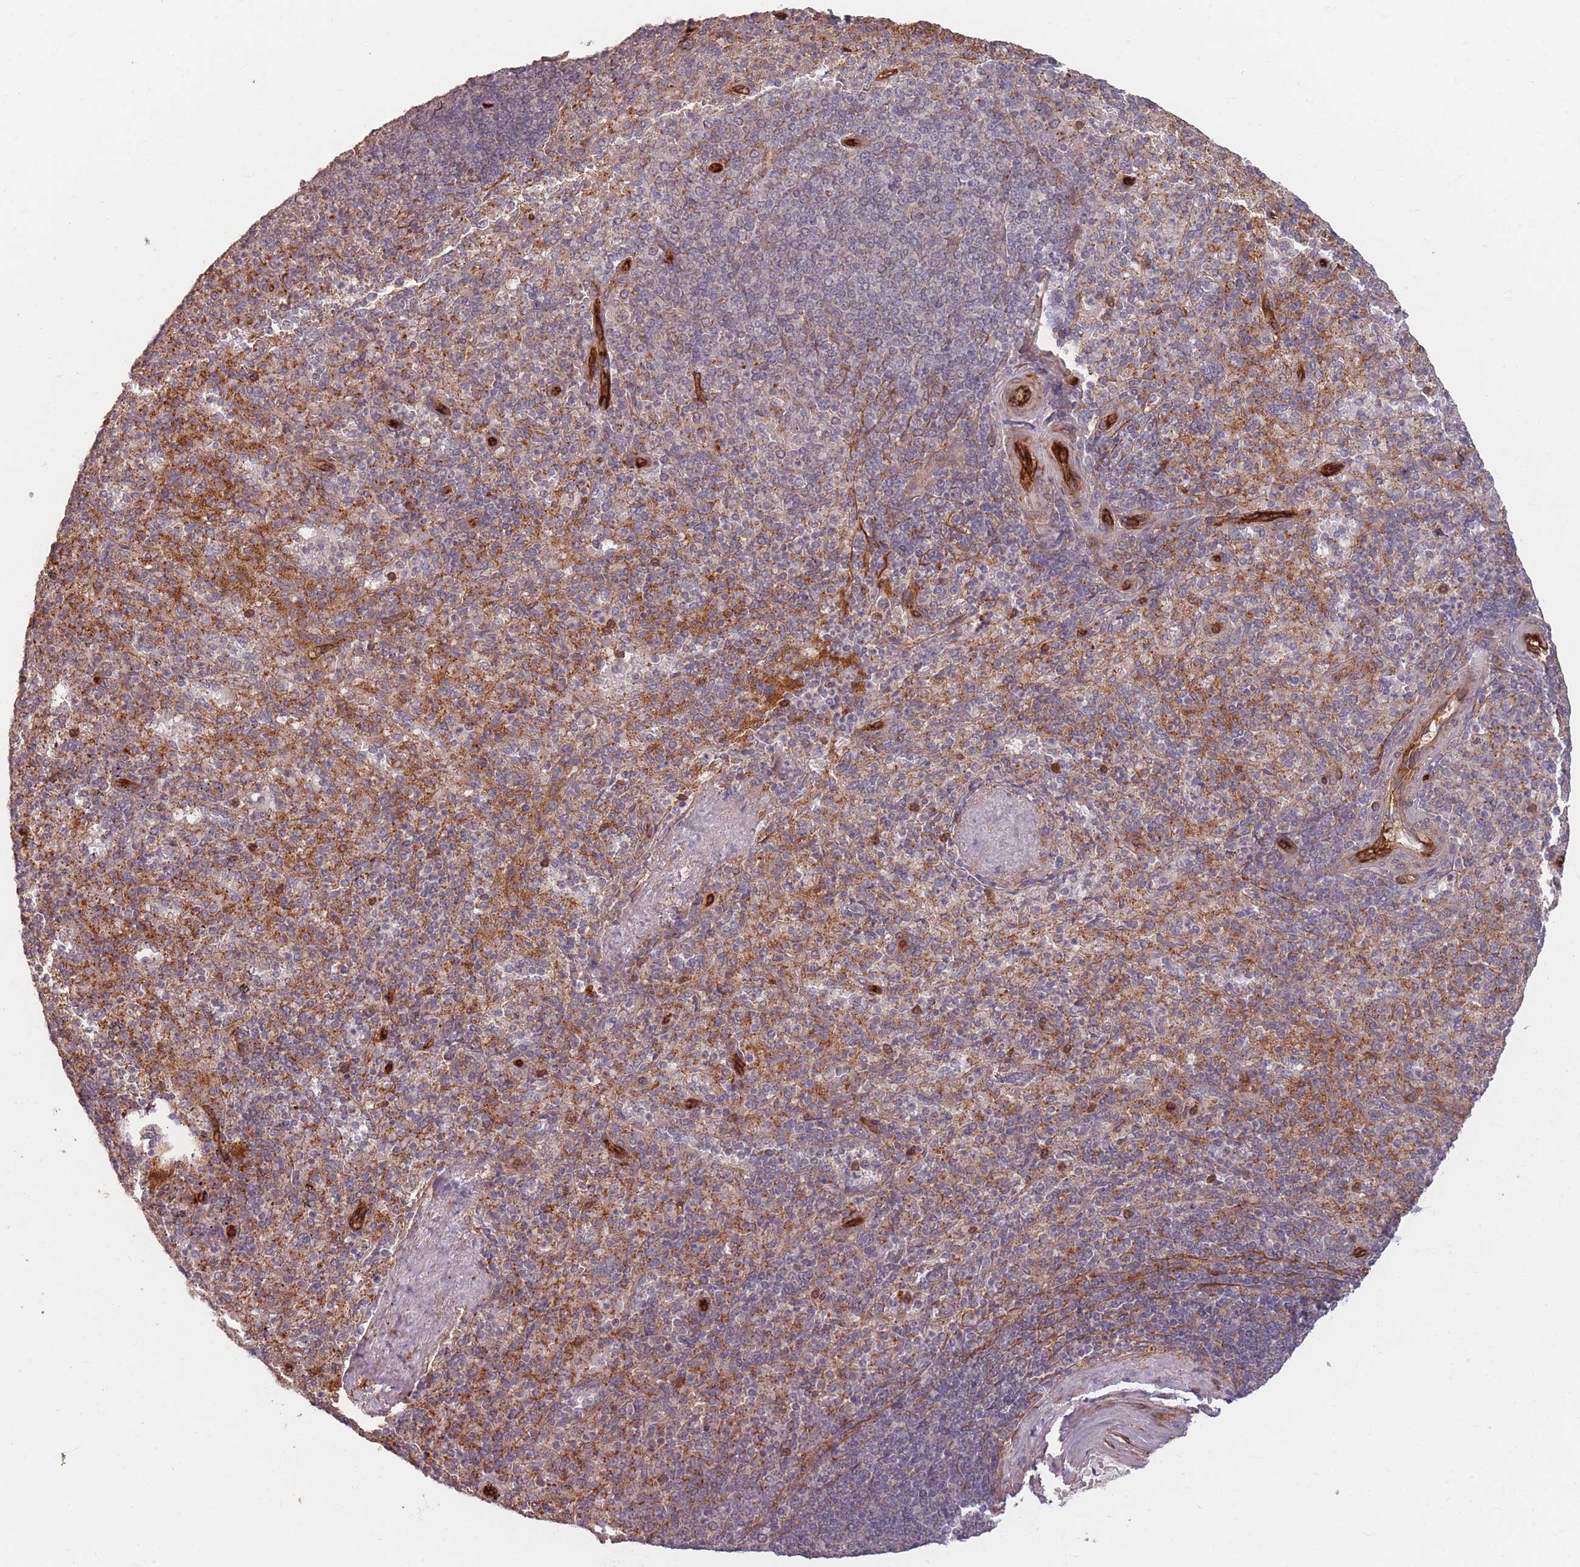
{"staining": {"intensity": "negative", "quantity": "none", "location": "none"}, "tissue": "spleen", "cell_type": "Cells in red pulp", "image_type": "normal", "snomed": [{"axis": "morphology", "description": "Normal tissue, NOS"}, {"axis": "topography", "description": "Spleen"}], "caption": "A micrograph of spleen stained for a protein exhibits no brown staining in cells in red pulp. Brightfield microscopy of immunohistochemistry stained with DAB (brown) and hematoxylin (blue), captured at high magnification.", "gene": "MRPS6", "patient": {"sex": "male", "age": 82}}